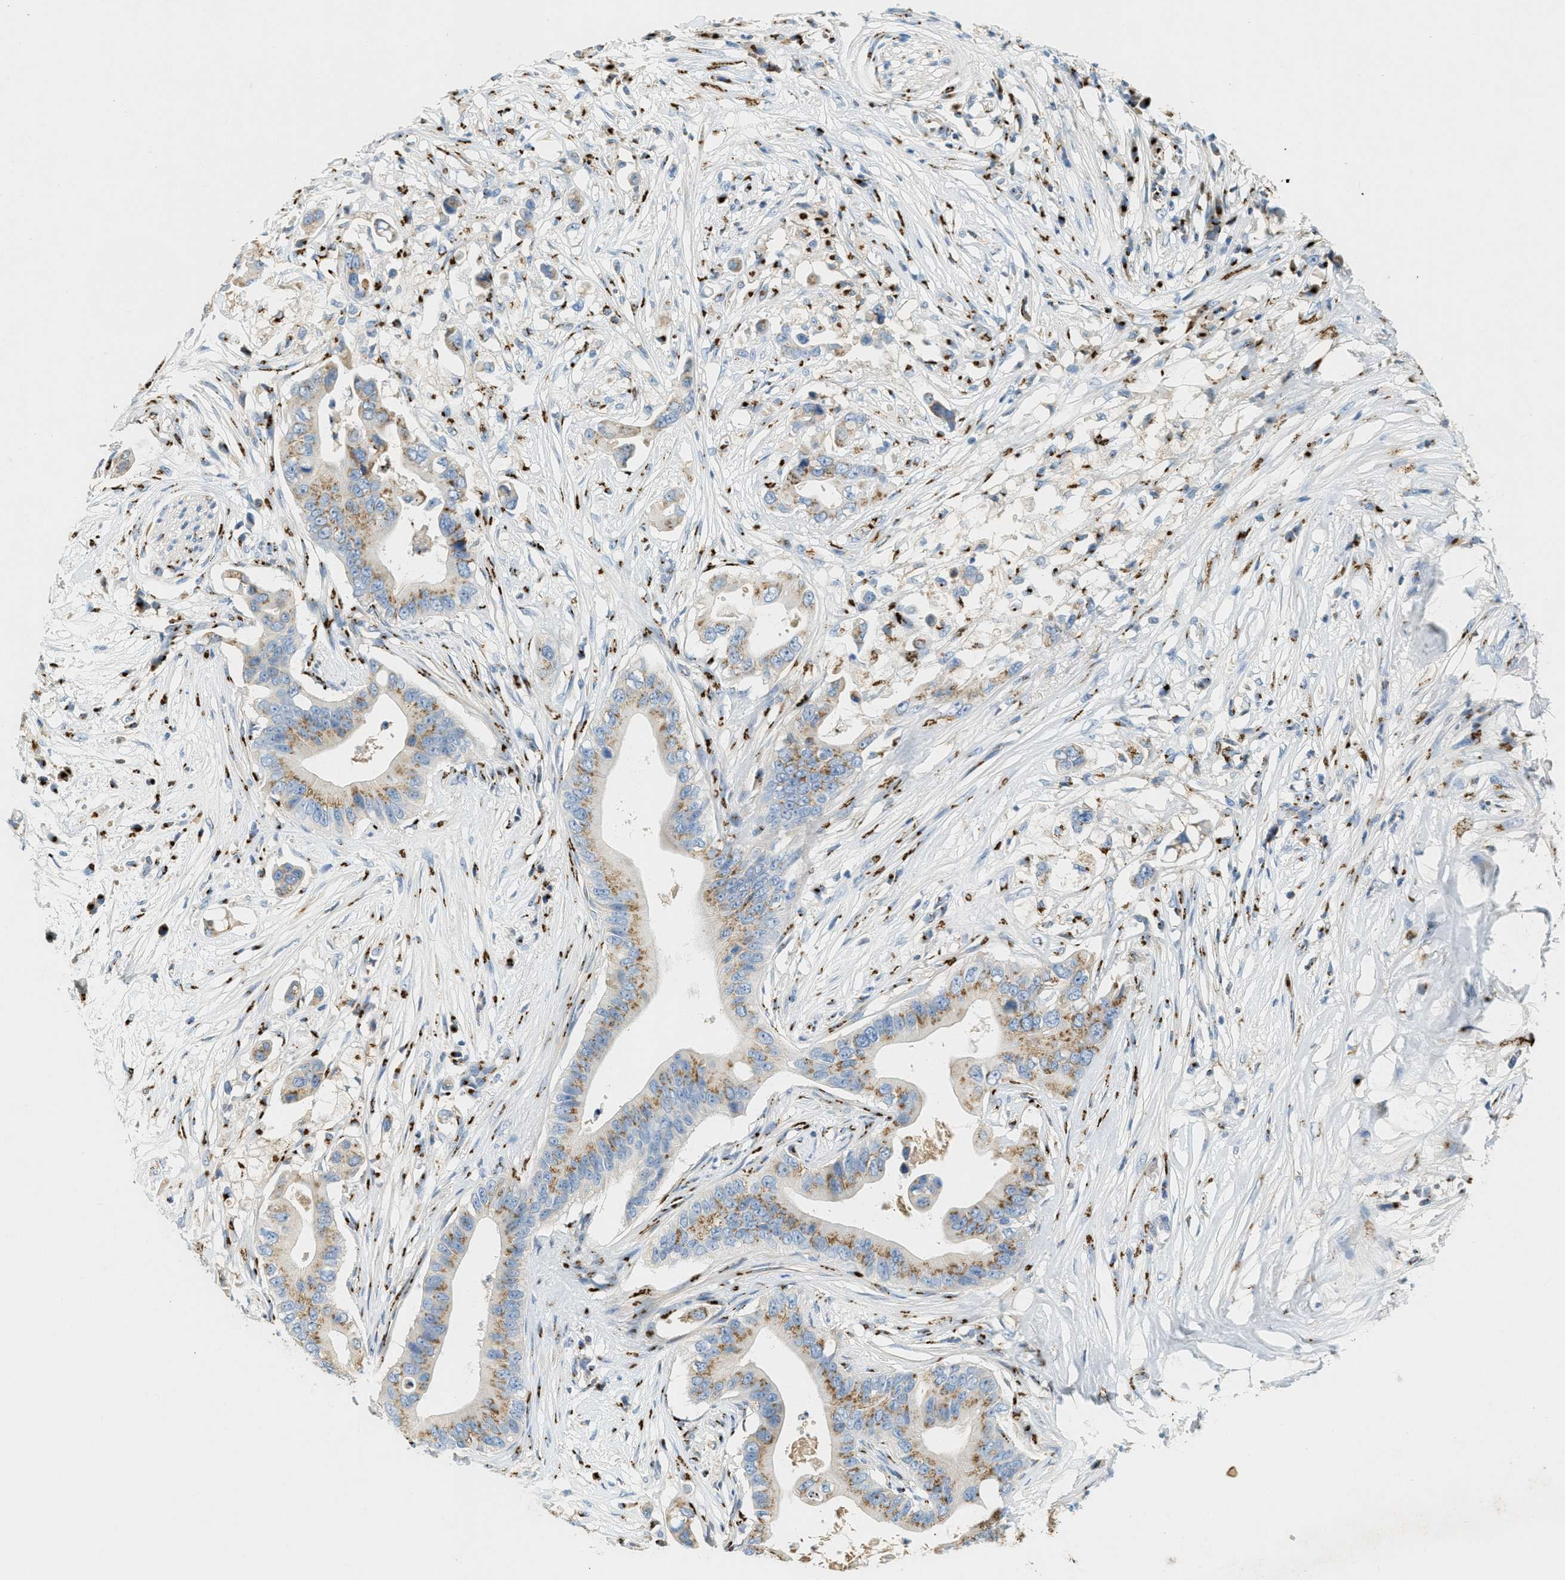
{"staining": {"intensity": "moderate", "quantity": "25%-75%", "location": "cytoplasmic/membranous"}, "tissue": "pancreatic cancer", "cell_type": "Tumor cells", "image_type": "cancer", "snomed": [{"axis": "morphology", "description": "Adenocarcinoma, NOS"}, {"axis": "topography", "description": "Pancreas"}], "caption": "High-power microscopy captured an immunohistochemistry micrograph of adenocarcinoma (pancreatic), revealing moderate cytoplasmic/membranous positivity in about 25%-75% of tumor cells.", "gene": "ENTPD4", "patient": {"sex": "male", "age": 77}}